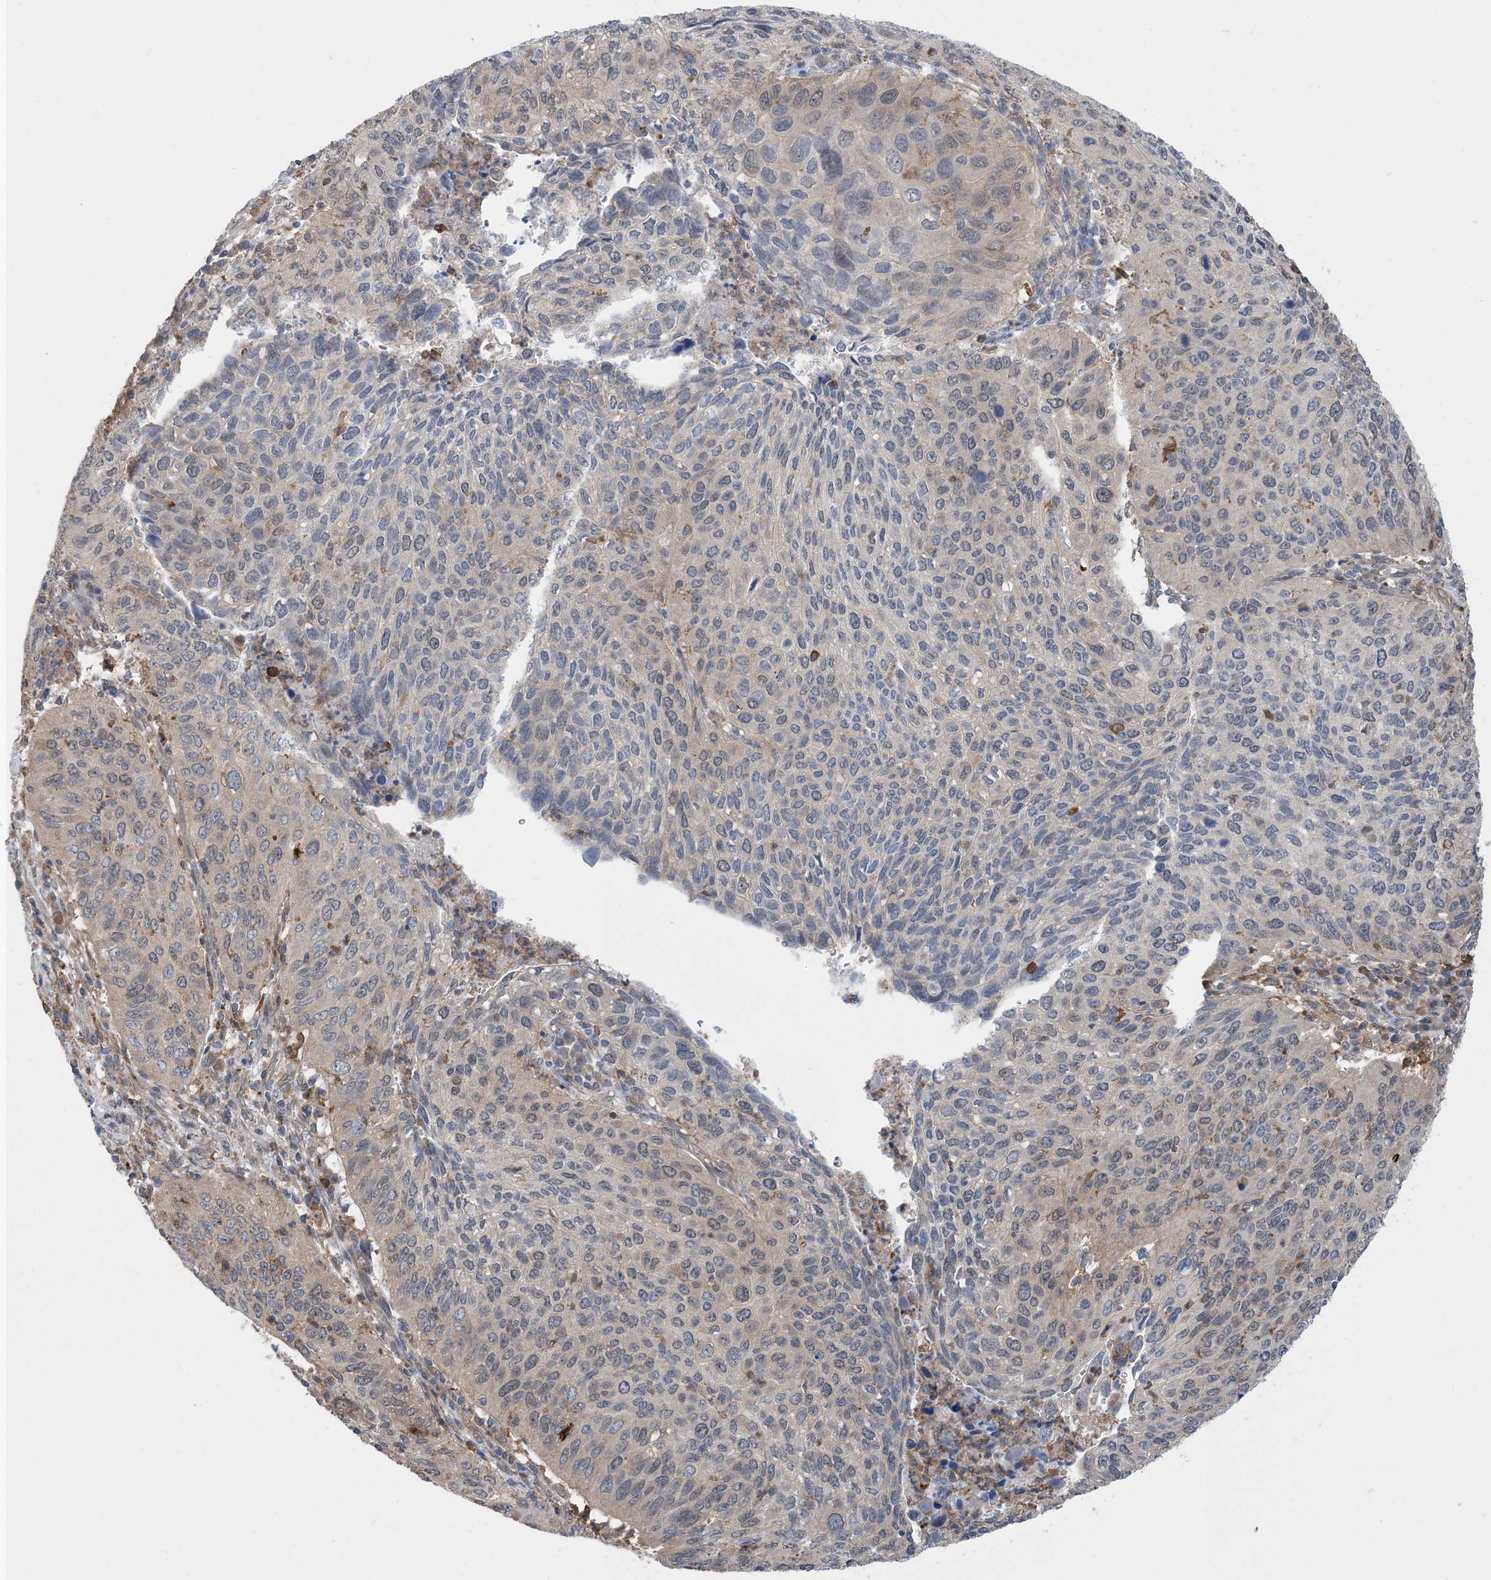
{"staining": {"intensity": "negative", "quantity": "none", "location": "none"}, "tissue": "cervical cancer", "cell_type": "Tumor cells", "image_type": "cancer", "snomed": [{"axis": "morphology", "description": "Squamous cell carcinoma, NOS"}, {"axis": "topography", "description": "Cervix"}], "caption": "An image of cervical squamous cell carcinoma stained for a protein displays no brown staining in tumor cells. (DAB immunohistochemistry, high magnification).", "gene": "HS1BP3", "patient": {"sex": "female", "age": 38}}